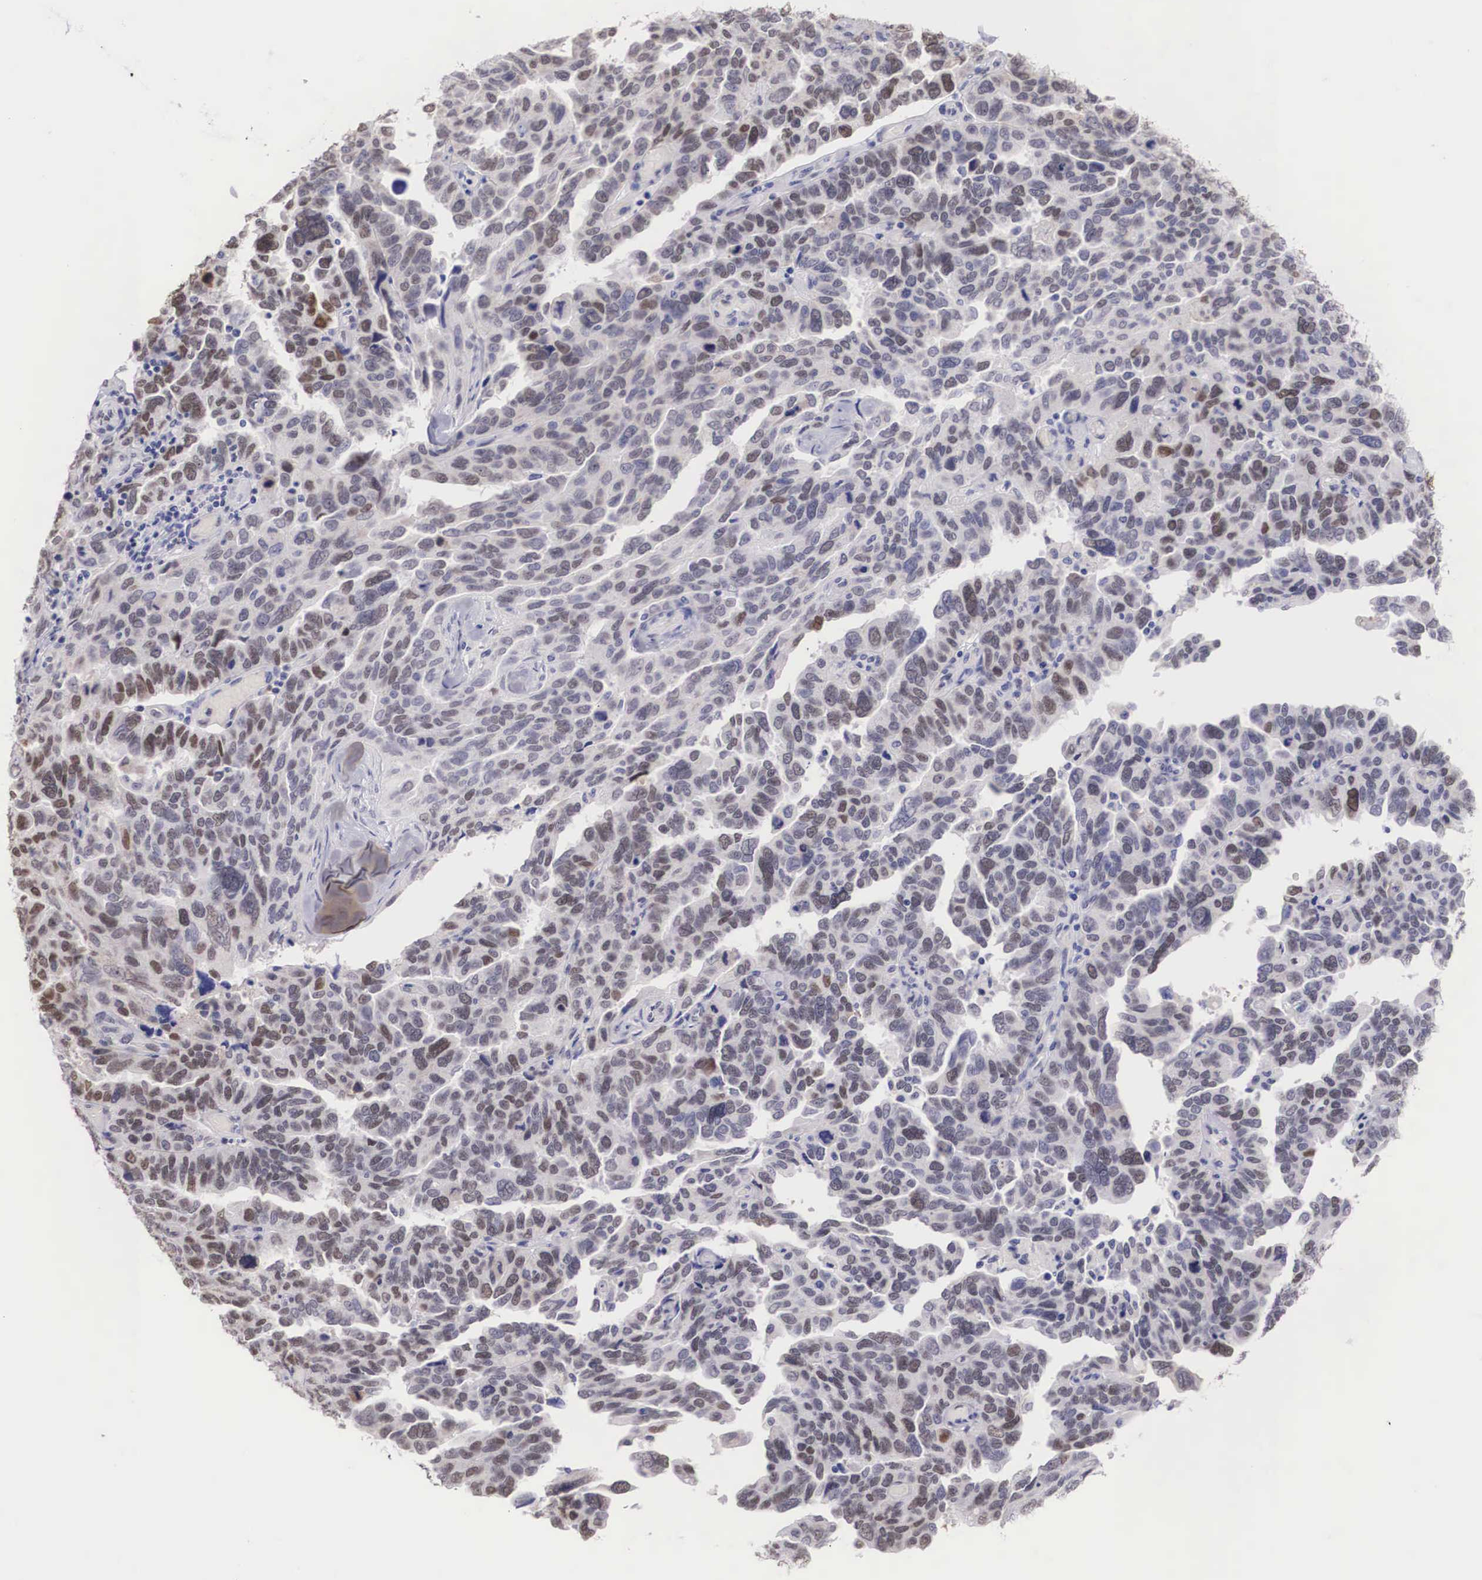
{"staining": {"intensity": "moderate", "quantity": "25%-75%", "location": "nuclear"}, "tissue": "ovarian cancer", "cell_type": "Tumor cells", "image_type": "cancer", "snomed": [{"axis": "morphology", "description": "Cystadenocarcinoma, serous, NOS"}, {"axis": "topography", "description": "Ovary"}], "caption": "An image of human ovarian serous cystadenocarcinoma stained for a protein demonstrates moderate nuclear brown staining in tumor cells.", "gene": "HMGN5", "patient": {"sex": "female", "age": 64}}